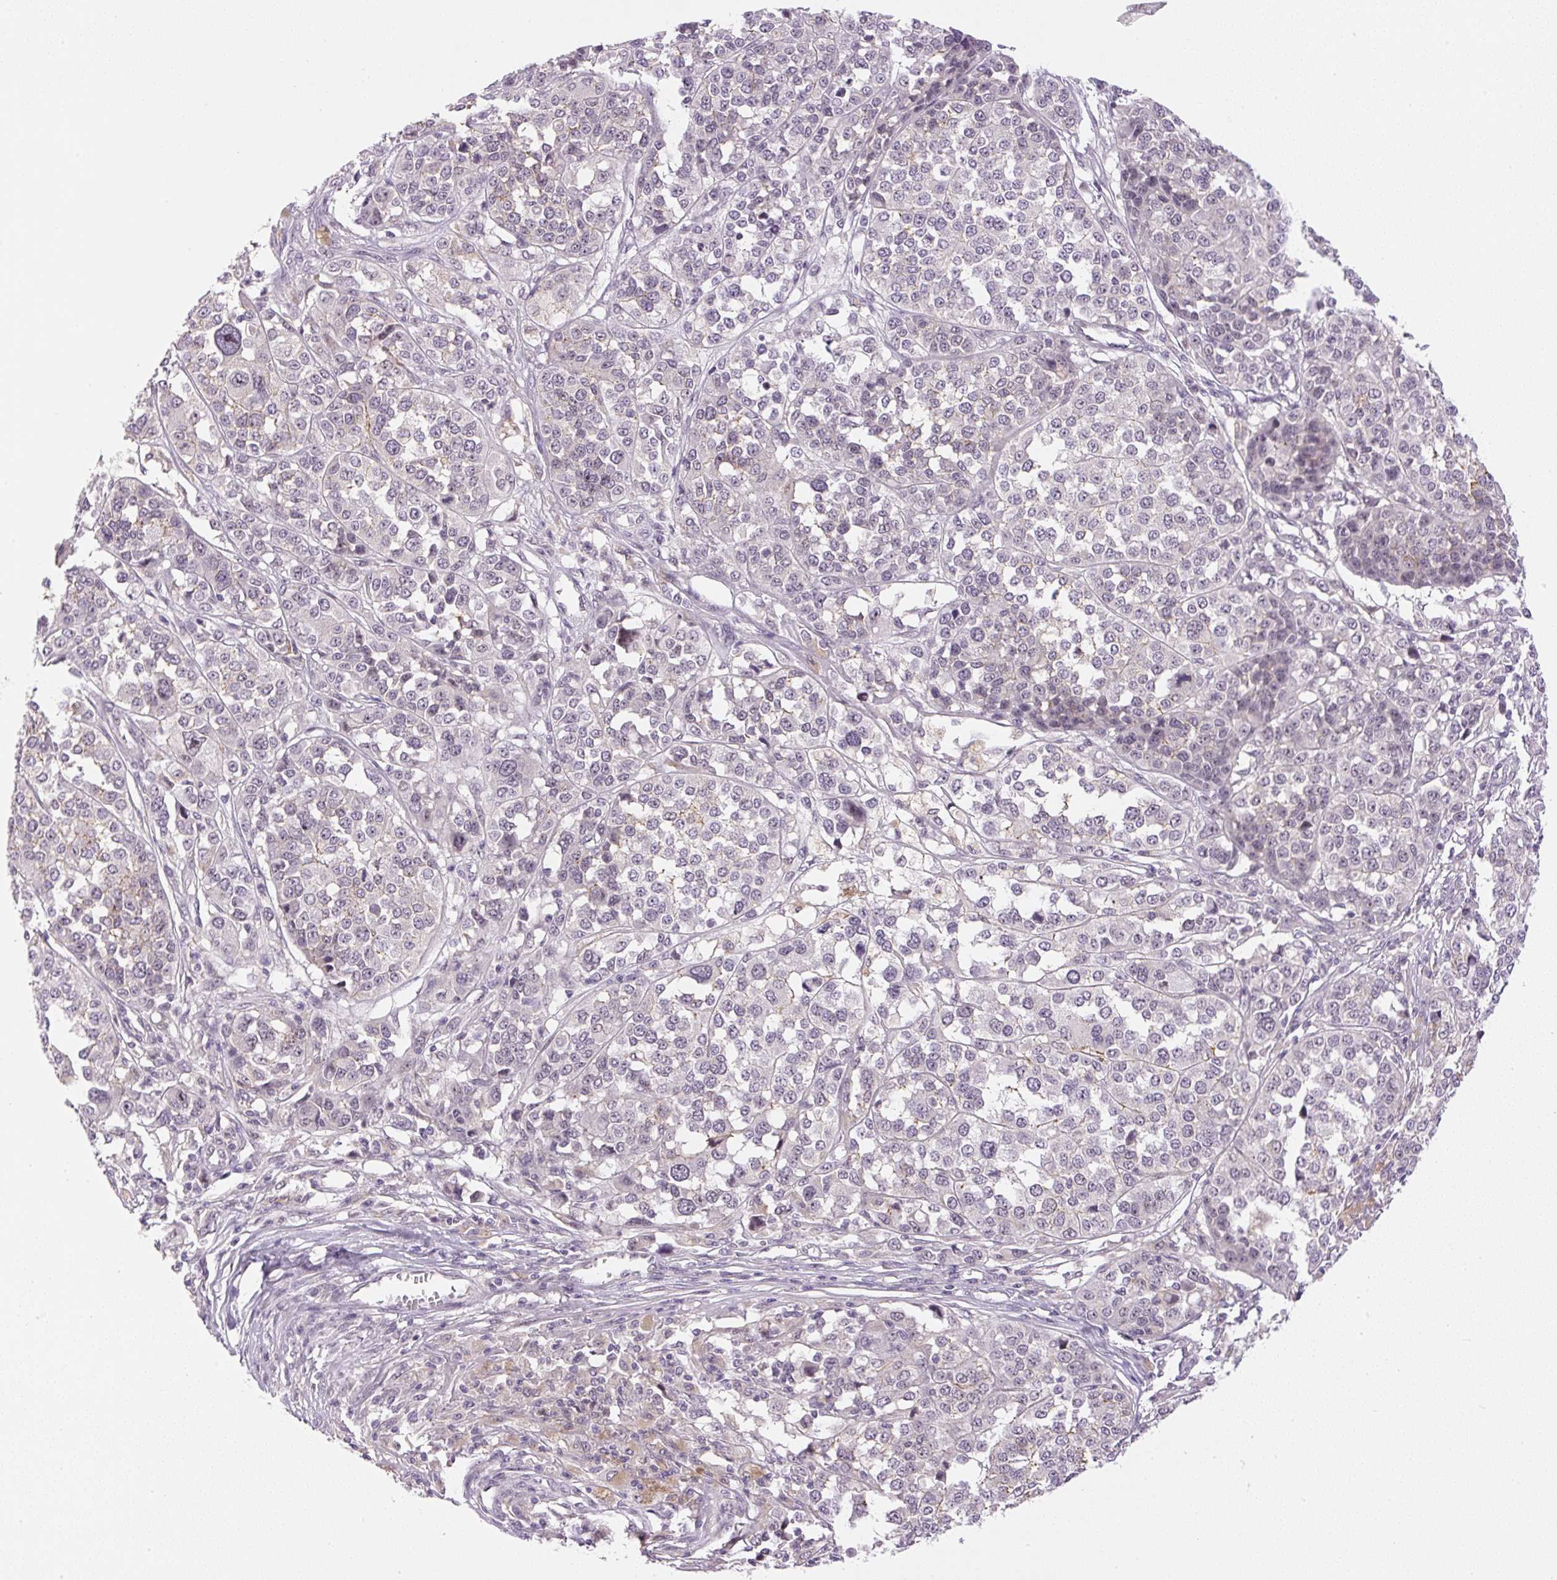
{"staining": {"intensity": "negative", "quantity": "none", "location": "none"}, "tissue": "melanoma", "cell_type": "Tumor cells", "image_type": "cancer", "snomed": [{"axis": "morphology", "description": "Malignant melanoma, Metastatic site"}, {"axis": "topography", "description": "Lymph node"}], "caption": "Protein analysis of melanoma reveals no significant staining in tumor cells.", "gene": "SGF29", "patient": {"sex": "male", "age": 44}}